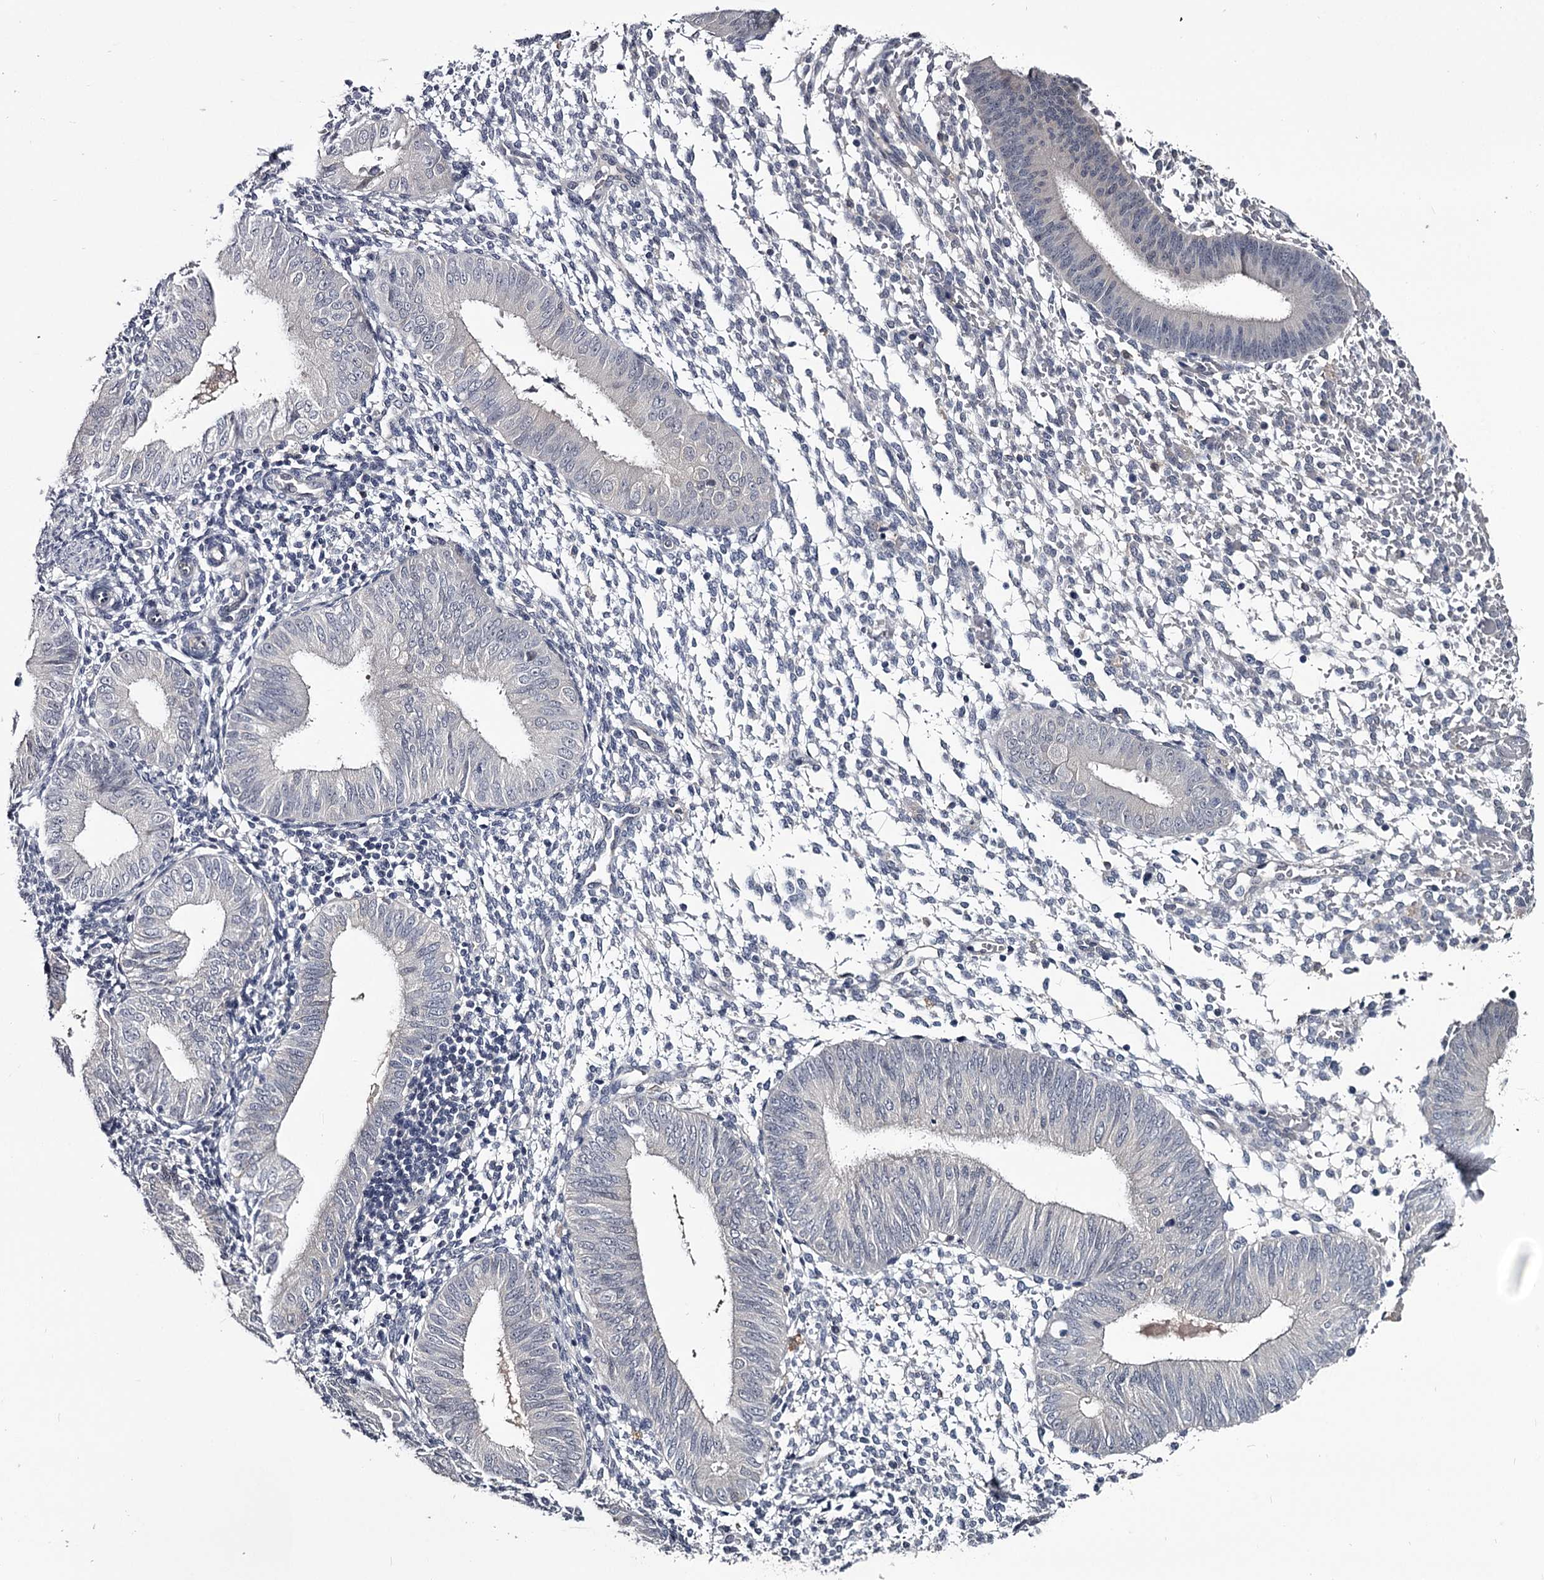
{"staining": {"intensity": "negative", "quantity": "none", "location": "none"}, "tissue": "endometrium", "cell_type": "Cells in endometrial stroma", "image_type": "normal", "snomed": [{"axis": "morphology", "description": "Normal tissue, NOS"}, {"axis": "topography", "description": "Uterus"}, {"axis": "topography", "description": "Endometrium"}], "caption": "A micrograph of endometrium stained for a protein displays no brown staining in cells in endometrial stroma. (Immunohistochemistry (ihc), brightfield microscopy, high magnification).", "gene": "GSTO1", "patient": {"sex": "female", "age": 48}}